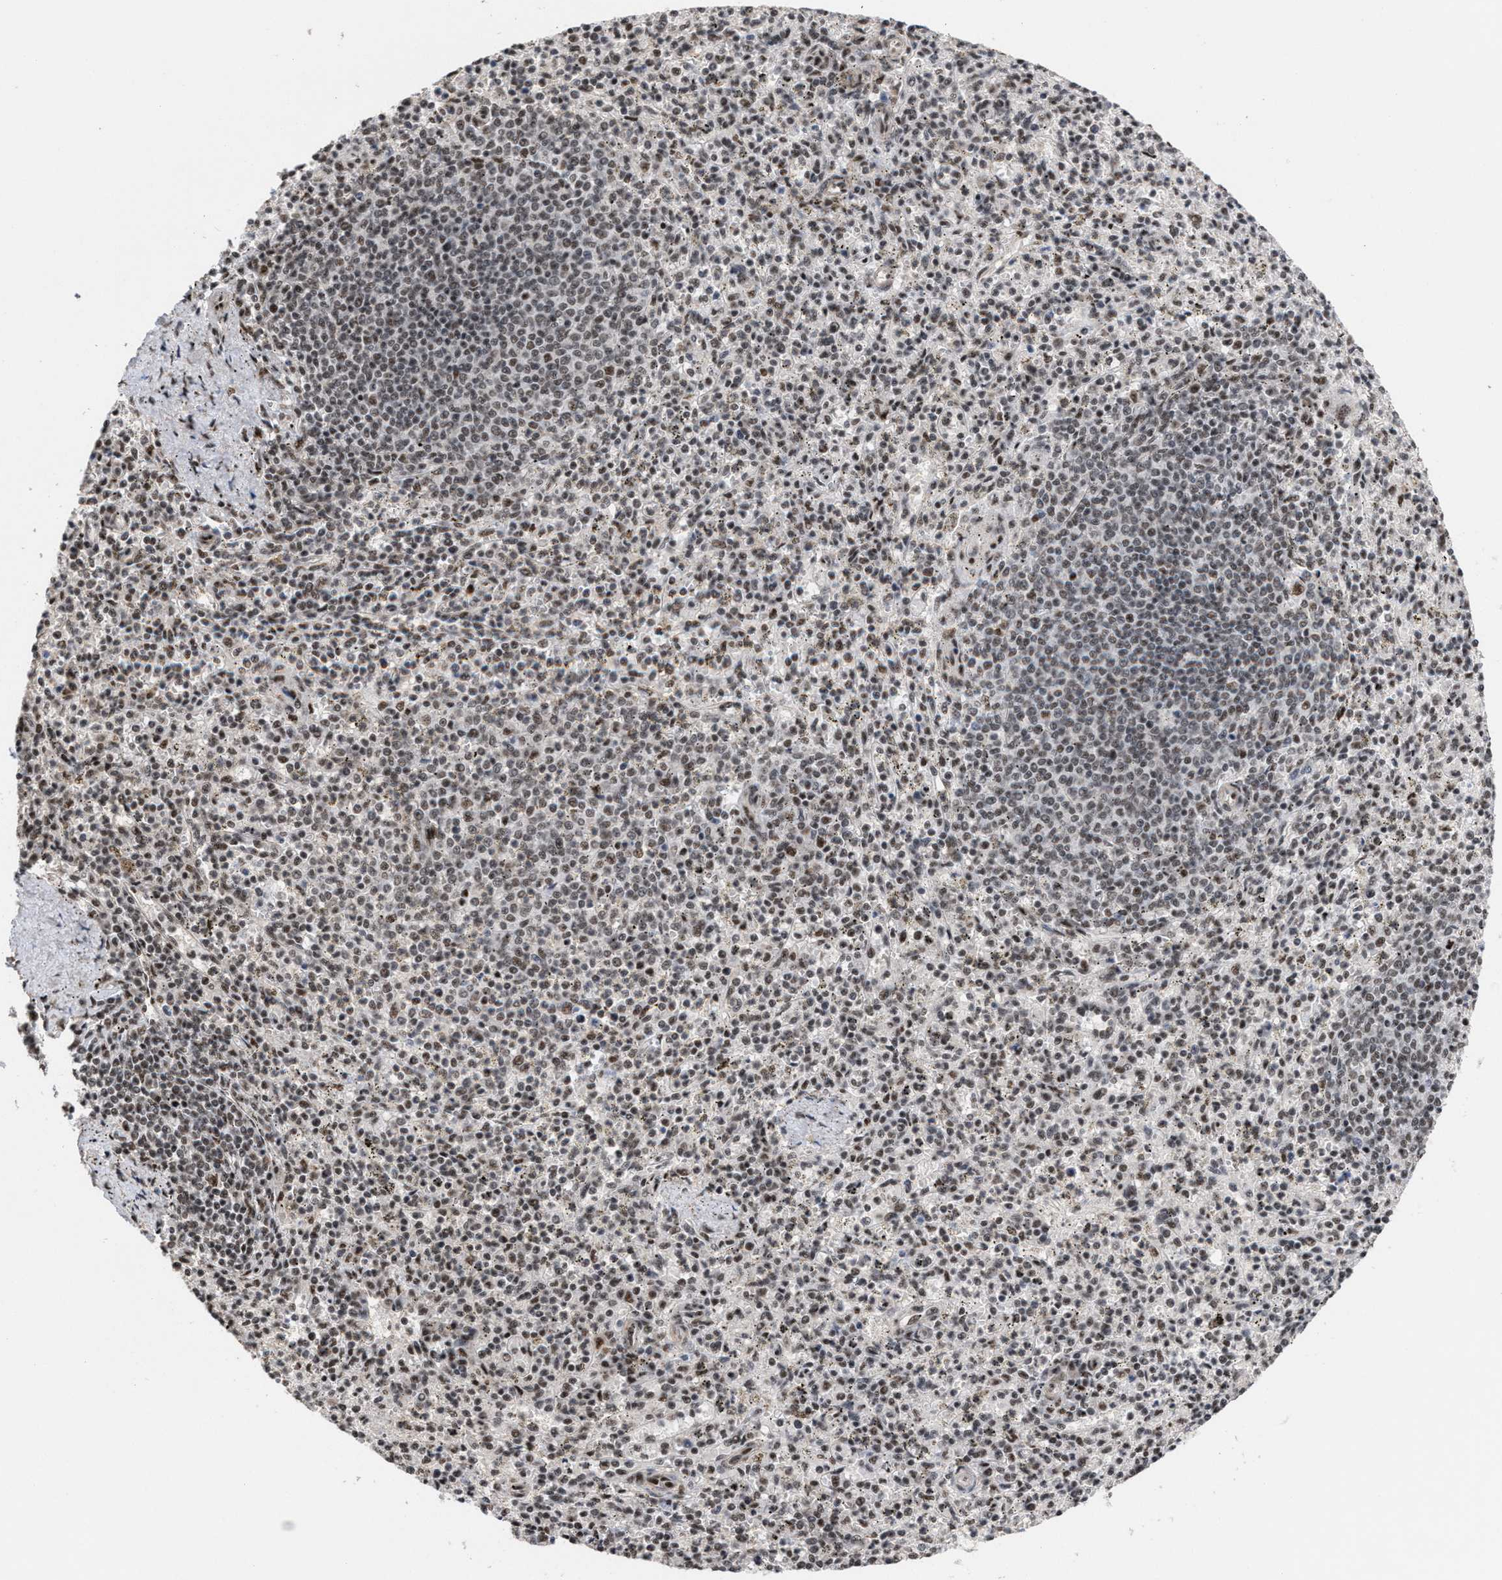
{"staining": {"intensity": "strong", "quantity": "25%-75%", "location": "nuclear"}, "tissue": "spleen", "cell_type": "Cells in red pulp", "image_type": "normal", "snomed": [{"axis": "morphology", "description": "Normal tissue, NOS"}, {"axis": "topography", "description": "Spleen"}], "caption": "Immunohistochemistry of benign spleen displays high levels of strong nuclear positivity in approximately 25%-75% of cells in red pulp.", "gene": "EIF4A3", "patient": {"sex": "male", "age": 72}}